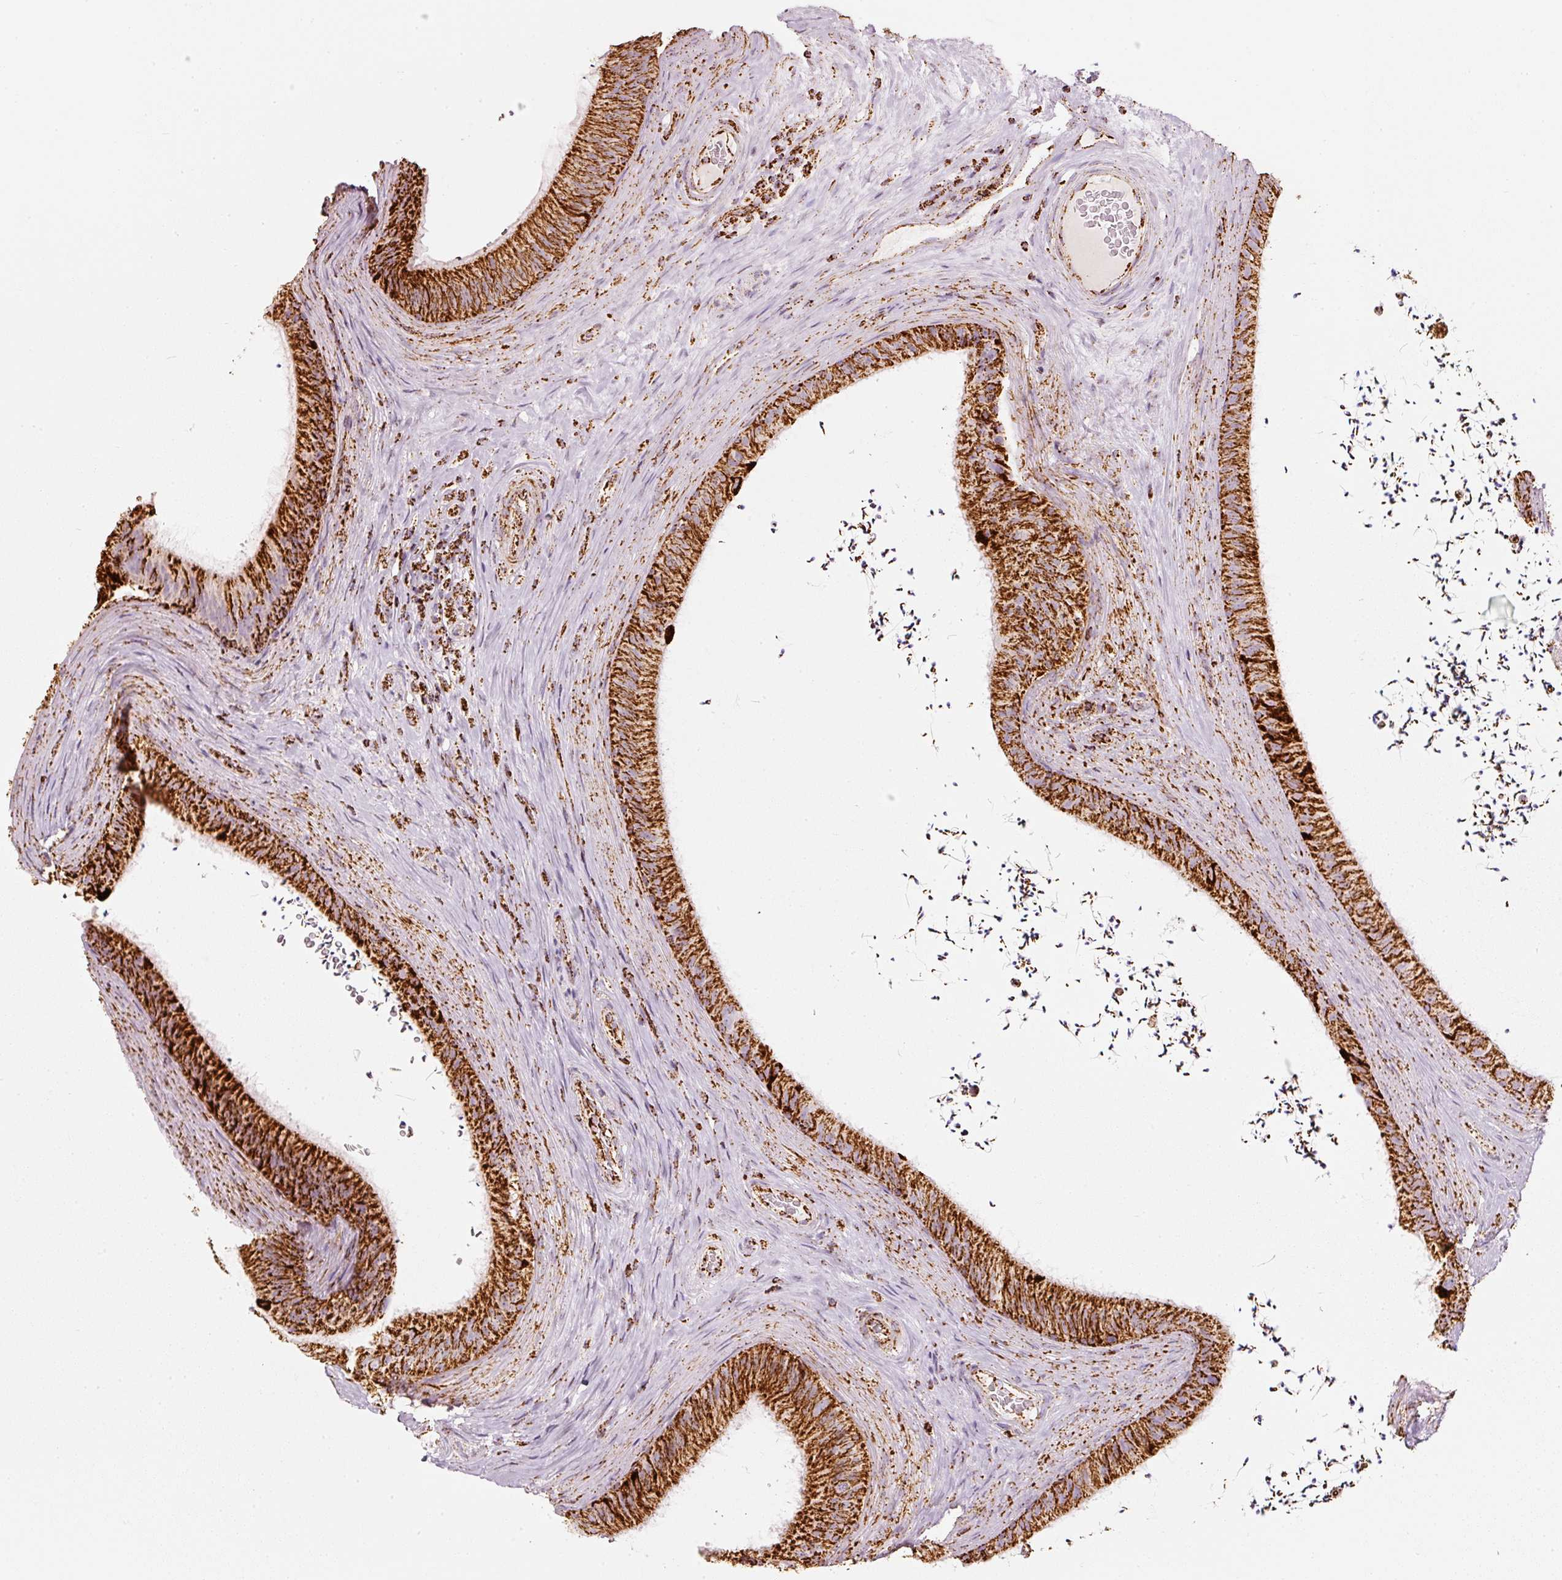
{"staining": {"intensity": "strong", "quantity": ">75%", "location": "cytoplasmic/membranous"}, "tissue": "epididymis", "cell_type": "Glandular cells", "image_type": "normal", "snomed": [{"axis": "morphology", "description": "Normal tissue, NOS"}, {"axis": "topography", "description": "Testis"}, {"axis": "topography", "description": "Epididymis"}], "caption": "Immunohistochemistry staining of normal epididymis, which shows high levels of strong cytoplasmic/membranous positivity in about >75% of glandular cells indicating strong cytoplasmic/membranous protein staining. The staining was performed using DAB (3,3'-diaminobenzidine) (brown) for protein detection and nuclei were counterstained in hematoxylin (blue).", "gene": "MT", "patient": {"sex": "male", "age": 41}}